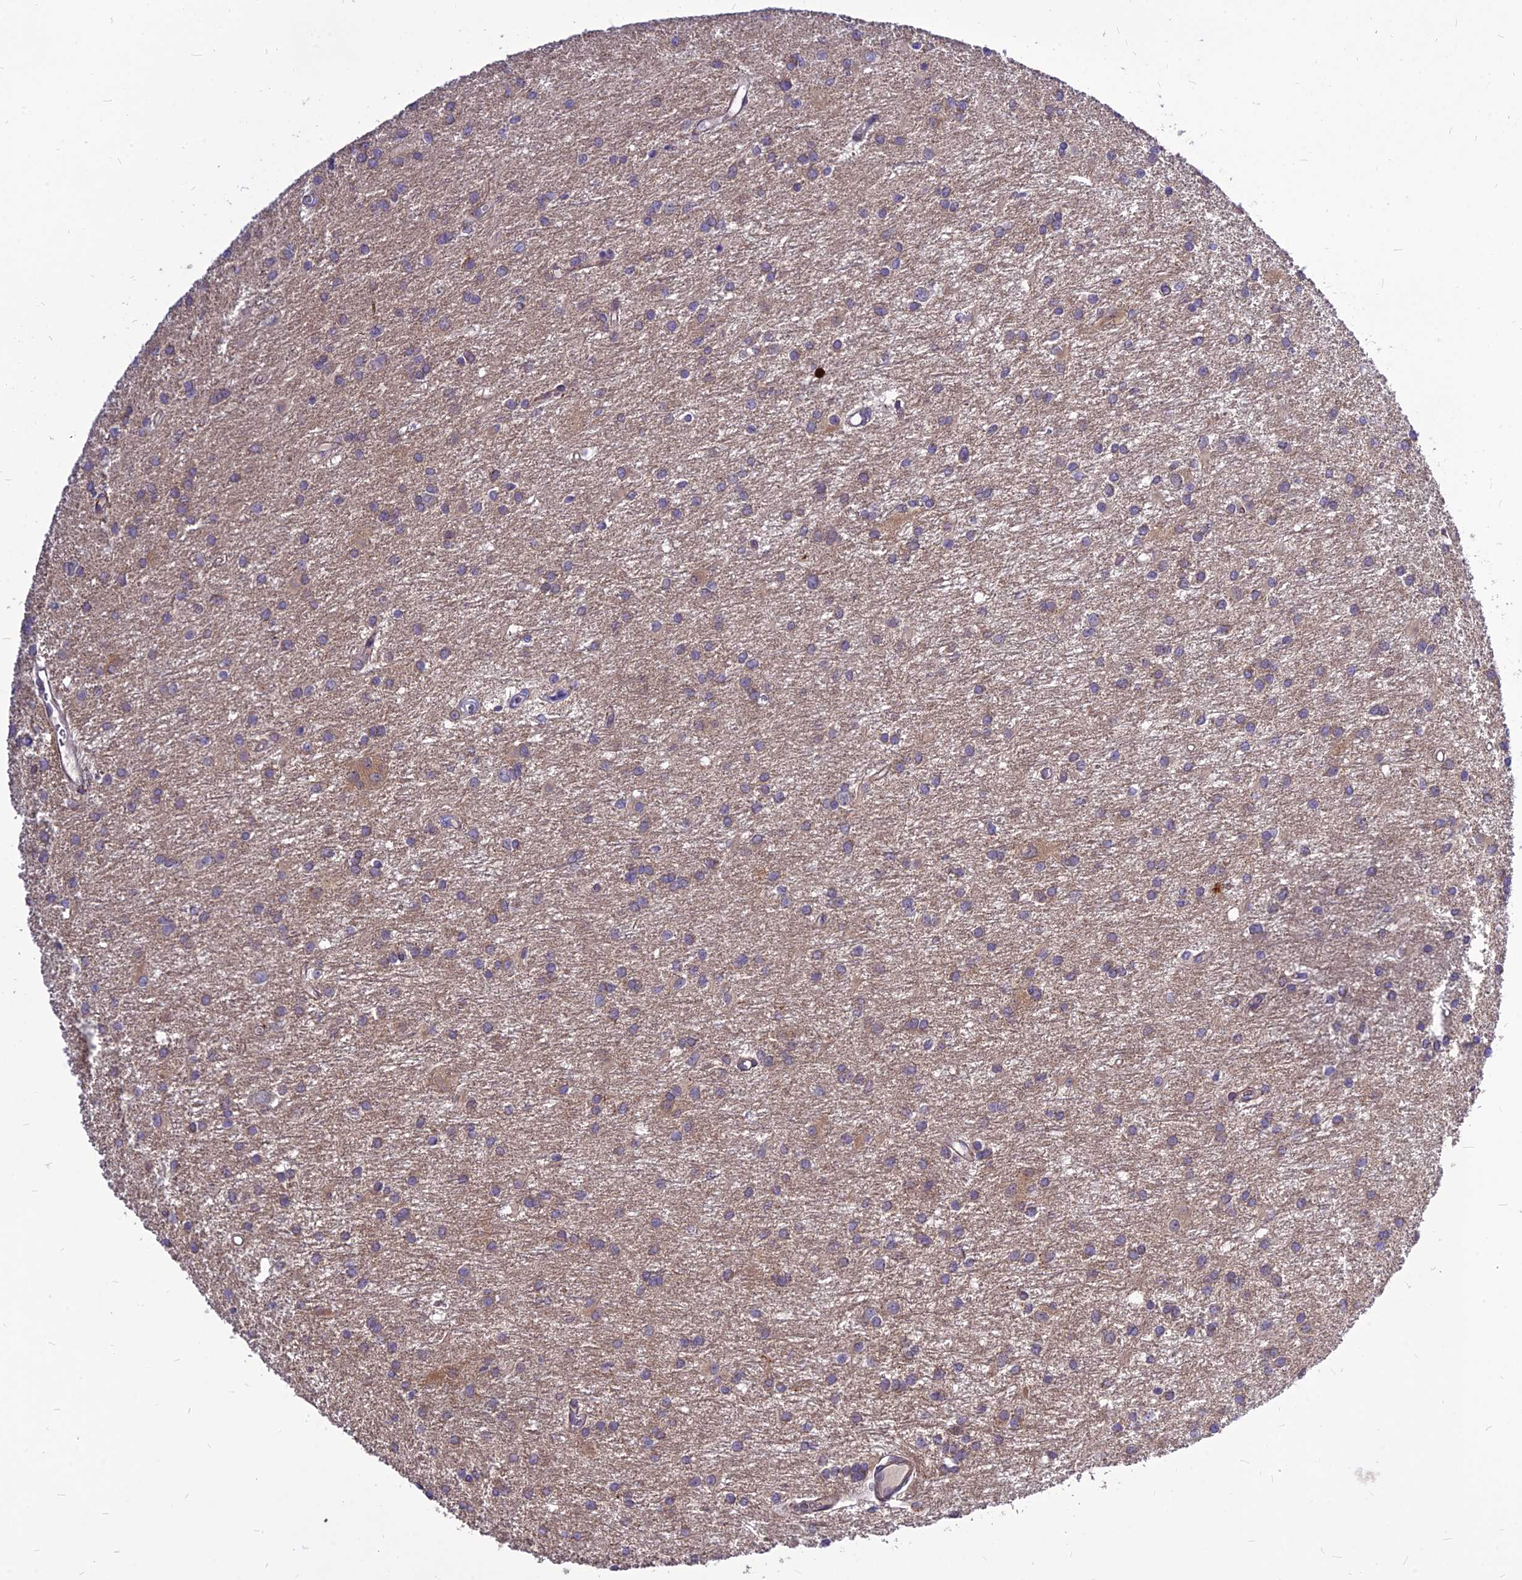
{"staining": {"intensity": "weak", "quantity": "<25%", "location": "cytoplasmic/membranous"}, "tissue": "glioma", "cell_type": "Tumor cells", "image_type": "cancer", "snomed": [{"axis": "morphology", "description": "Glioma, malignant, High grade"}, {"axis": "topography", "description": "Brain"}], "caption": "An IHC micrograph of malignant high-grade glioma is shown. There is no staining in tumor cells of malignant high-grade glioma.", "gene": "CZIB", "patient": {"sex": "female", "age": 50}}